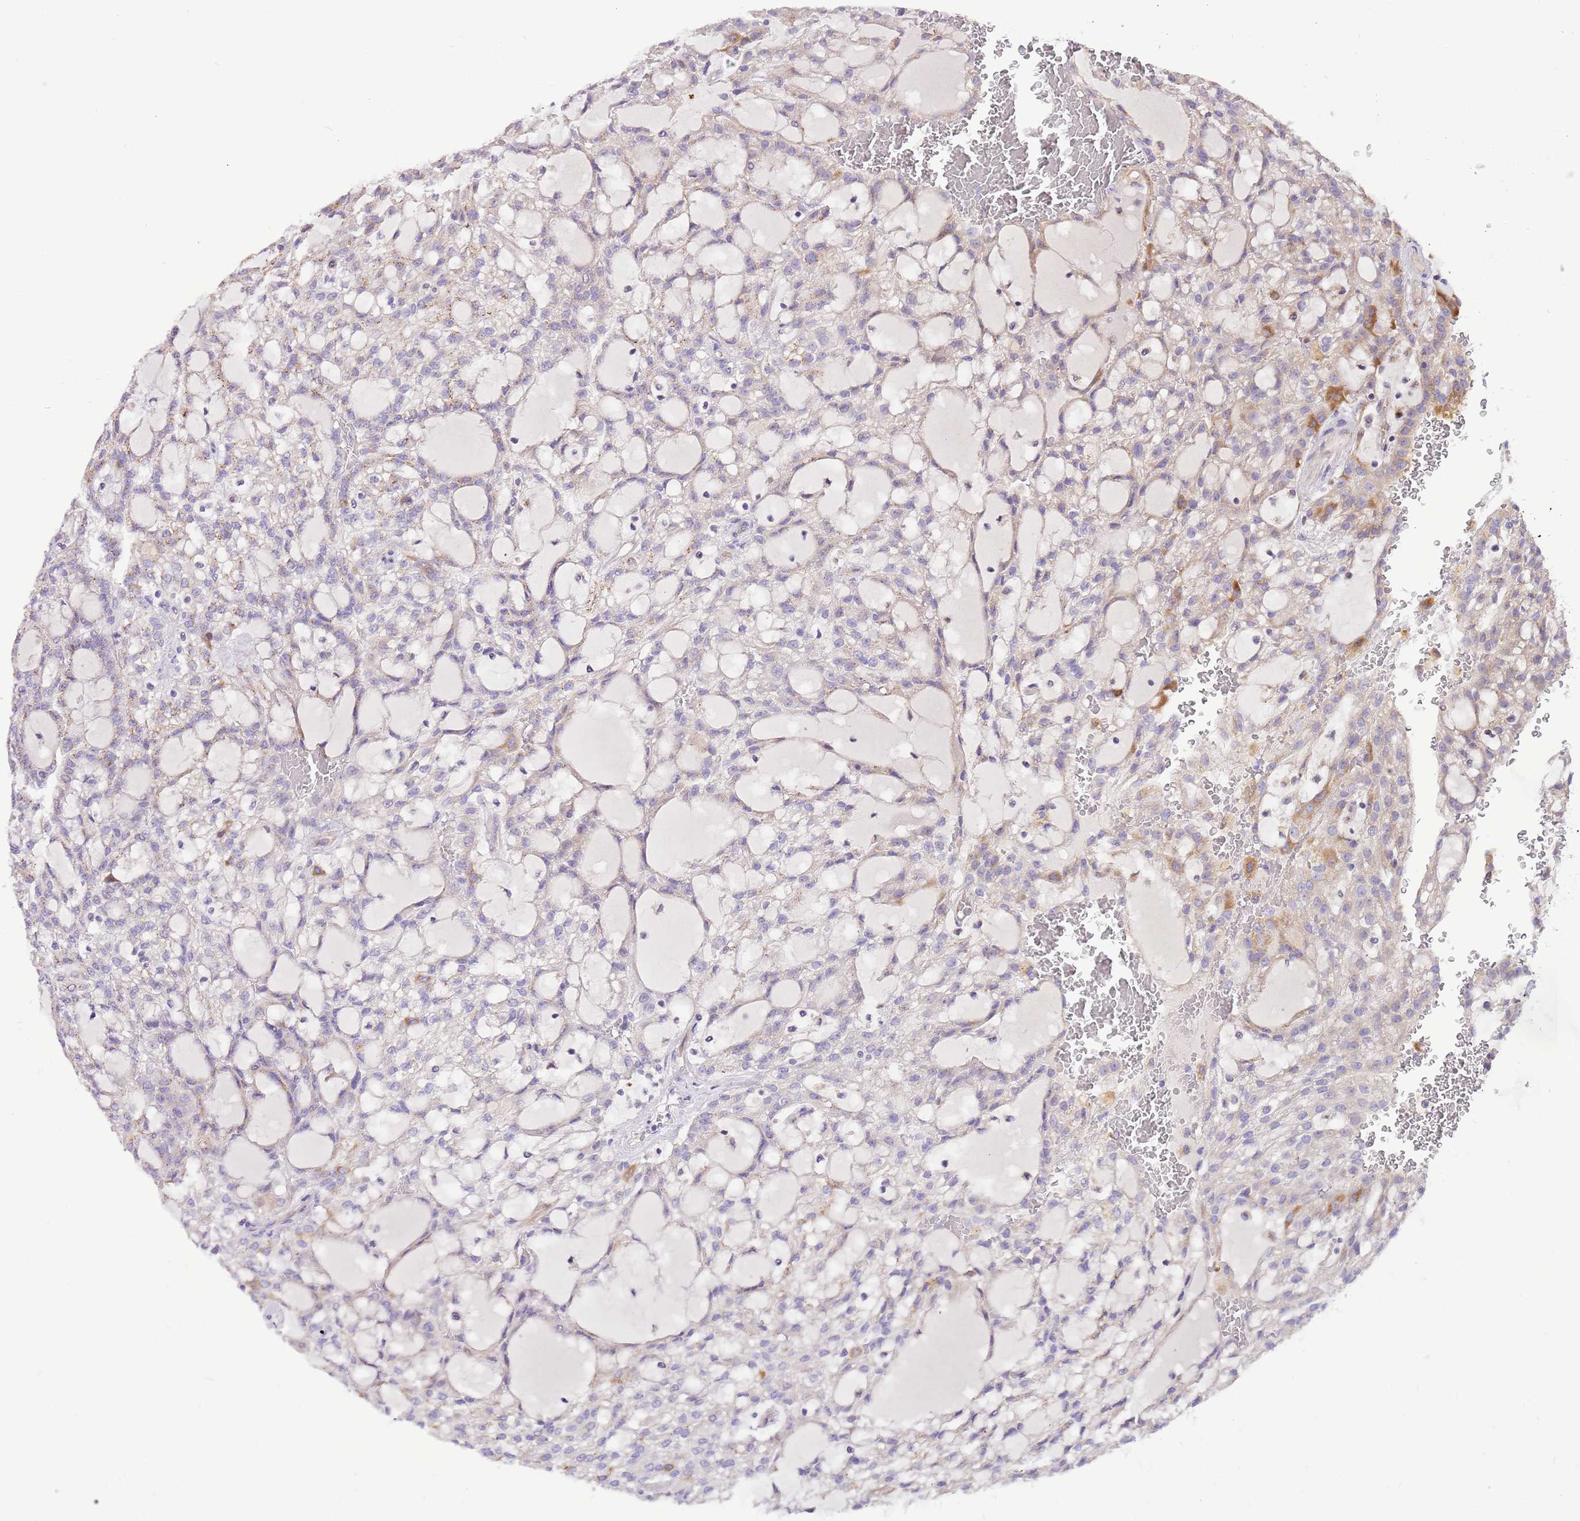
{"staining": {"intensity": "weak", "quantity": "<25%", "location": "cytoplasmic/membranous"}, "tissue": "renal cancer", "cell_type": "Tumor cells", "image_type": "cancer", "snomed": [{"axis": "morphology", "description": "Adenocarcinoma, NOS"}, {"axis": "topography", "description": "Kidney"}], "caption": "An IHC histopathology image of renal cancer (adenocarcinoma) is shown. There is no staining in tumor cells of renal cancer (adenocarcinoma). (Immunohistochemistry, brightfield microscopy, high magnification).", "gene": "COX17", "patient": {"sex": "male", "age": 63}}